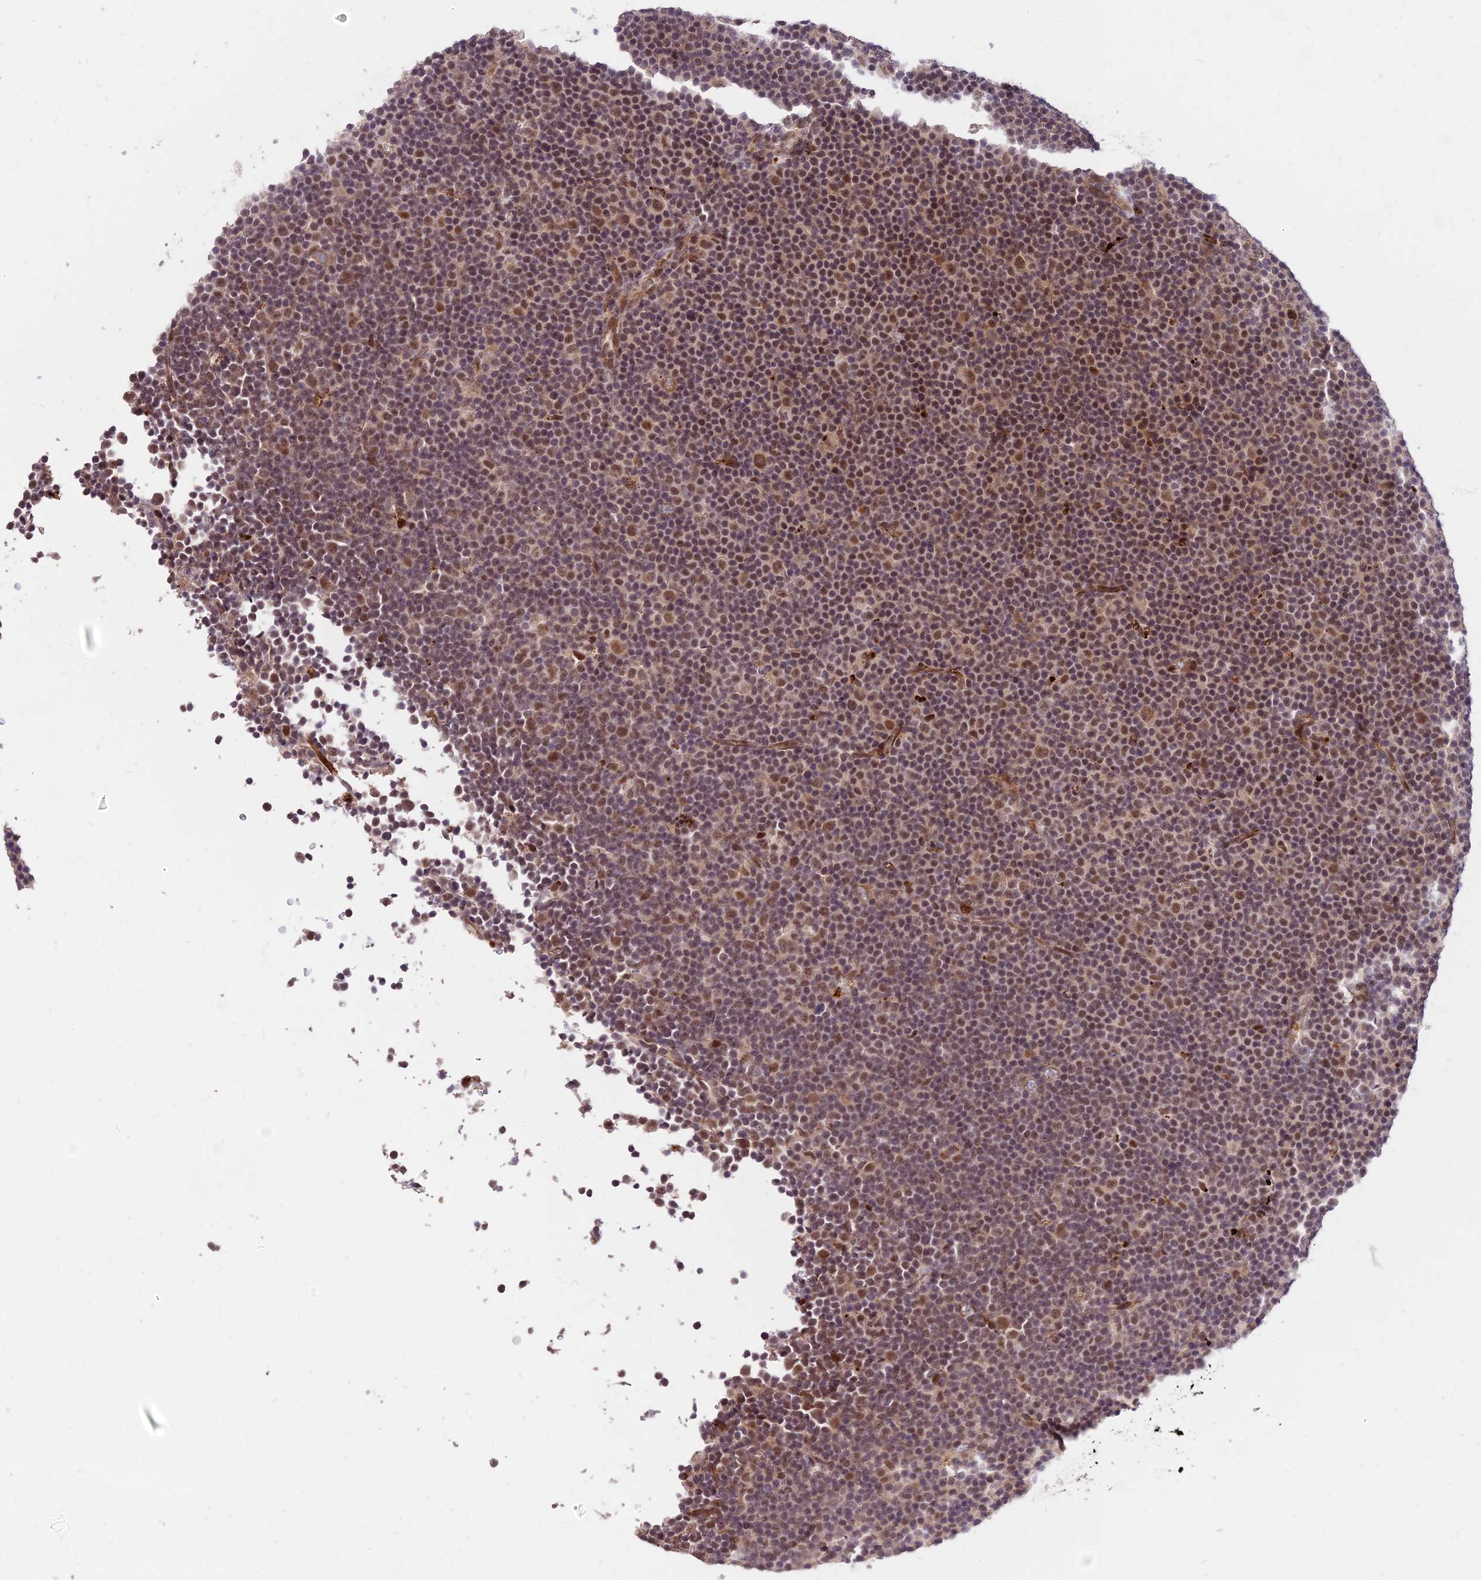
{"staining": {"intensity": "moderate", "quantity": ">75%", "location": "nuclear"}, "tissue": "lymphoma", "cell_type": "Tumor cells", "image_type": "cancer", "snomed": [{"axis": "morphology", "description": "Malignant lymphoma, non-Hodgkin's type, Low grade"}, {"axis": "topography", "description": "Lymph node"}], "caption": "About >75% of tumor cells in malignant lymphoma, non-Hodgkin's type (low-grade) reveal moderate nuclear protein positivity as visualized by brown immunohistochemical staining.", "gene": "ZNF85", "patient": {"sex": "female", "age": 67}}